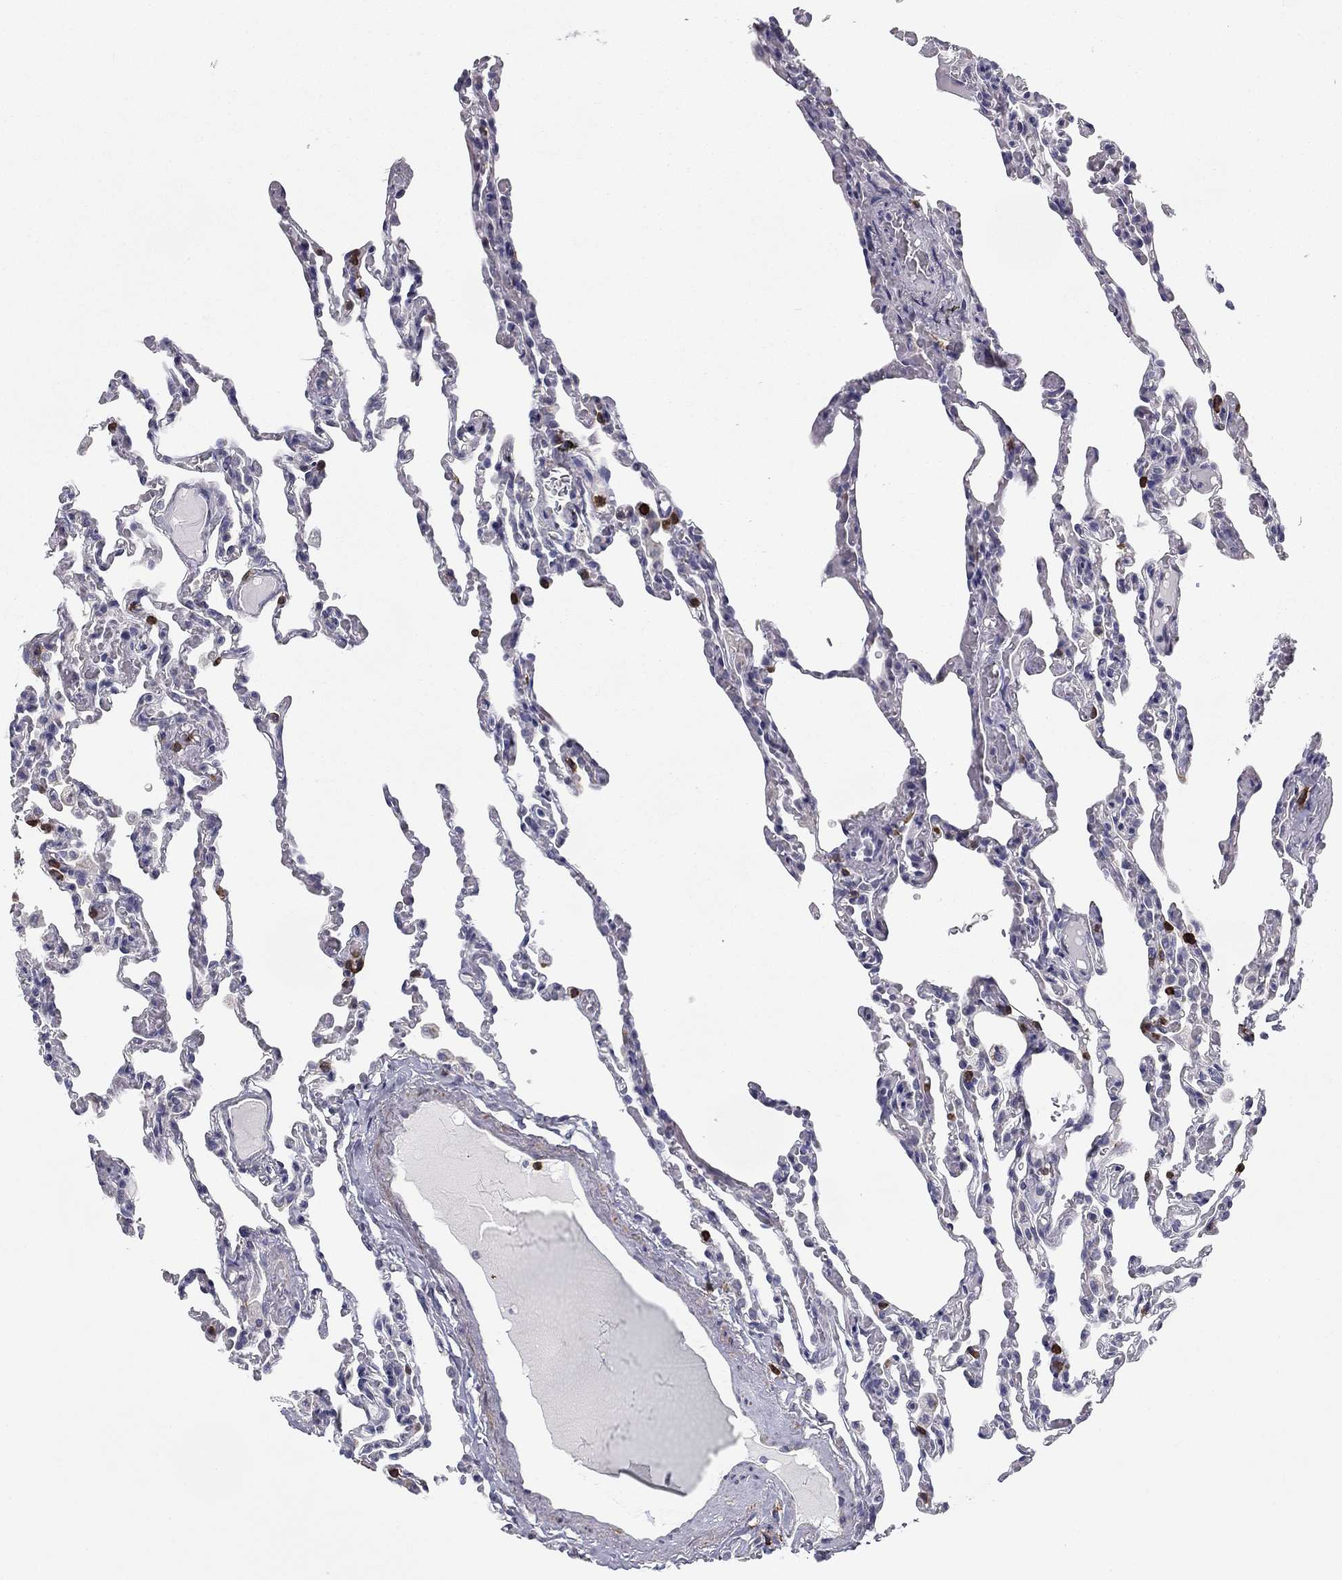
{"staining": {"intensity": "negative", "quantity": "none", "location": "none"}, "tissue": "lung", "cell_type": "Alveolar cells", "image_type": "normal", "snomed": [{"axis": "morphology", "description": "Normal tissue, NOS"}, {"axis": "topography", "description": "Lung"}], "caption": "The photomicrograph demonstrates no staining of alveolar cells in unremarkable lung. (DAB (3,3'-diaminobenzidine) immunohistochemistry, high magnification).", "gene": "TRAT1", "patient": {"sex": "female", "age": 43}}